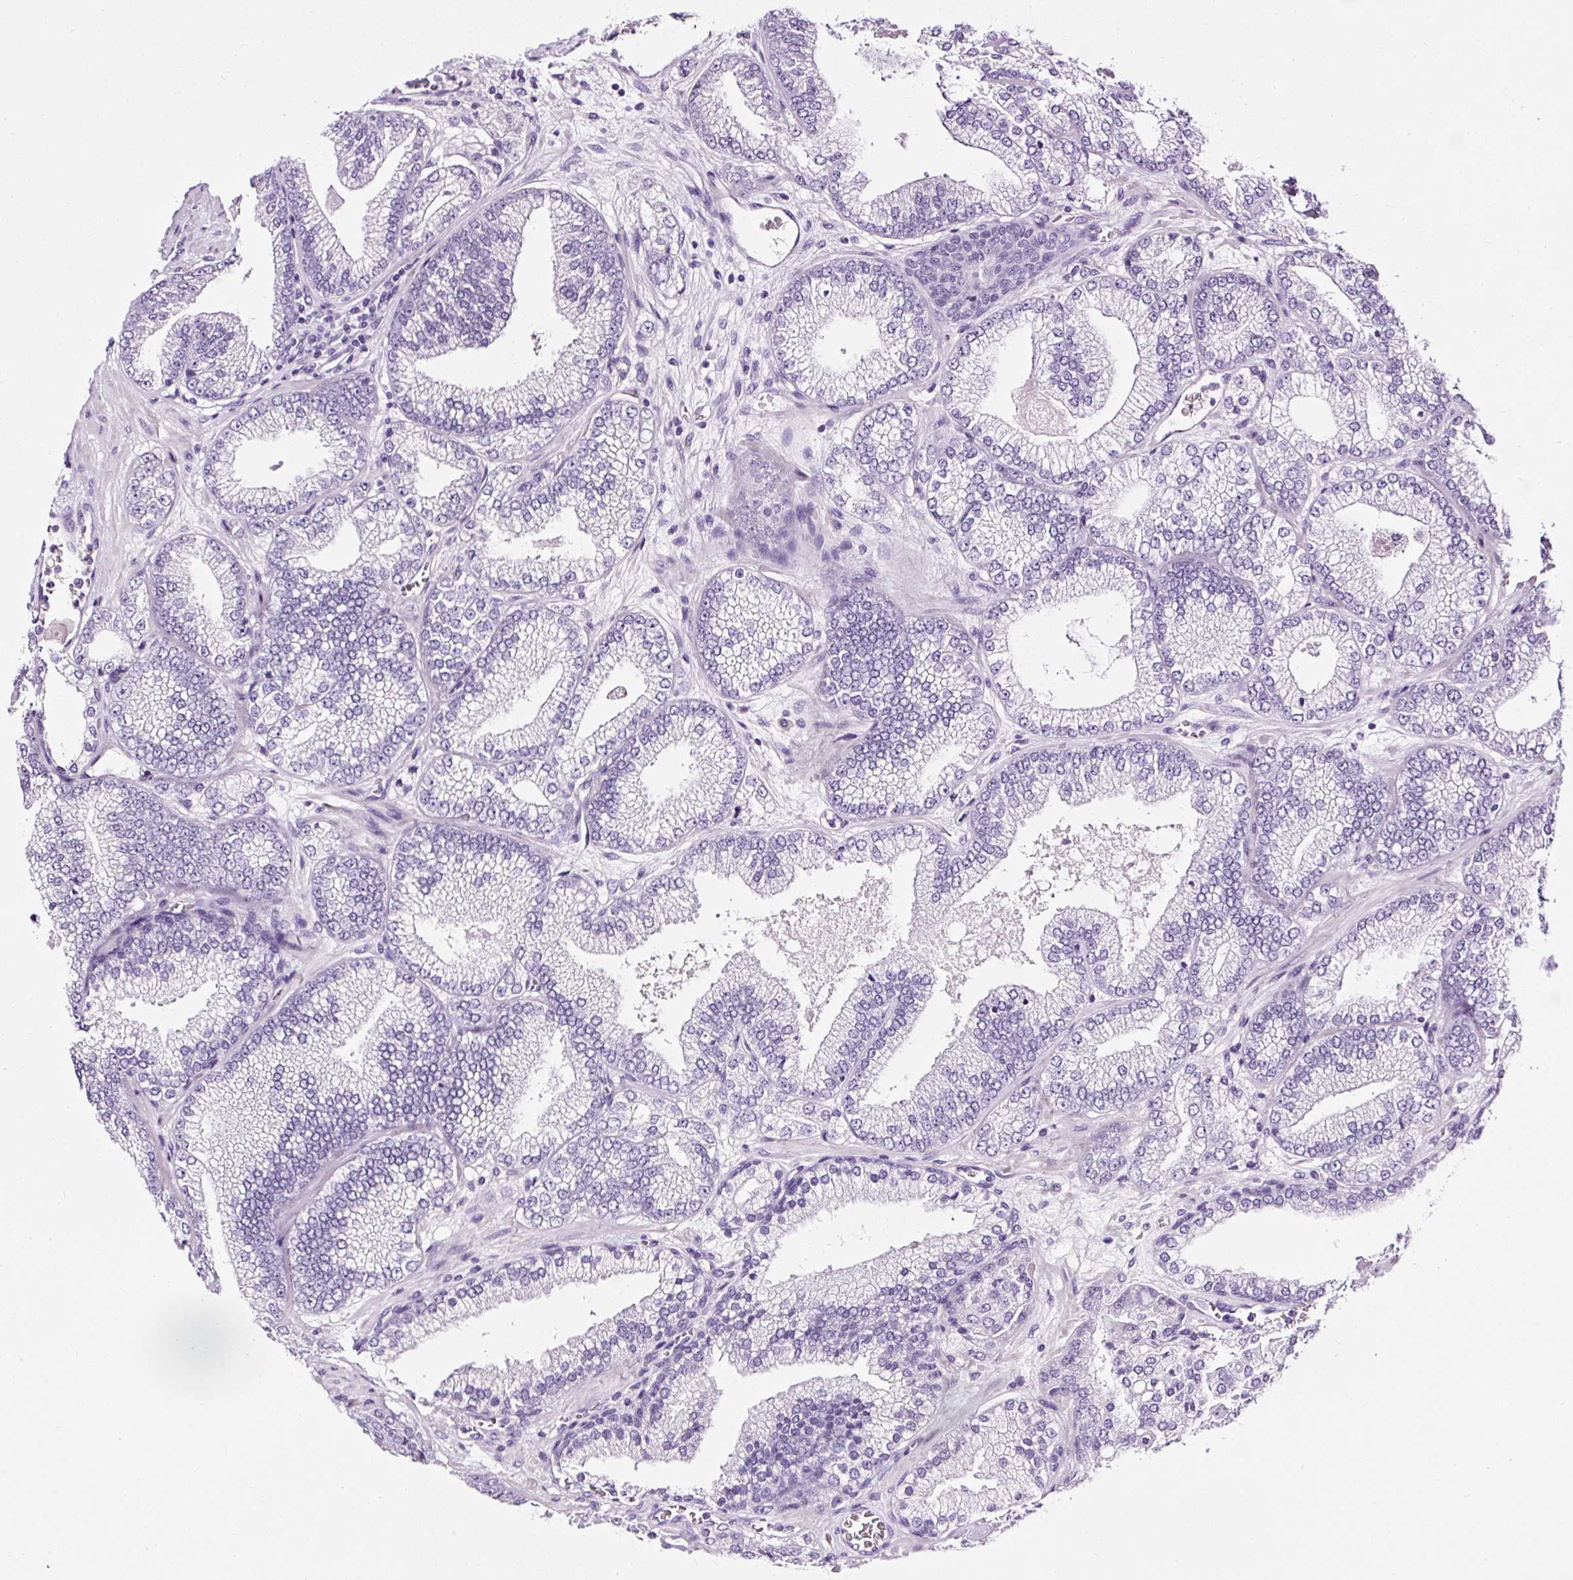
{"staining": {"intensity": "negative", "quantity": "none", "location": "none"}, "tissue": "prostate cancer", "cell_type": "Tumor cells", "image_type": "cancer", "snomed": [{"axis": "morphology", "description": "Adenocarcinoma, High grade"}, {"axis": "topography", "description": "Prostate"}], "caption": "Tumor cells are negative for protein expression in human prostate cancer. (Immunohistochemistry (ihc), brightfield microscopy, high magnification).", "gene": "ATP2A1", "patient": {"sex": "male", "age": 68}}